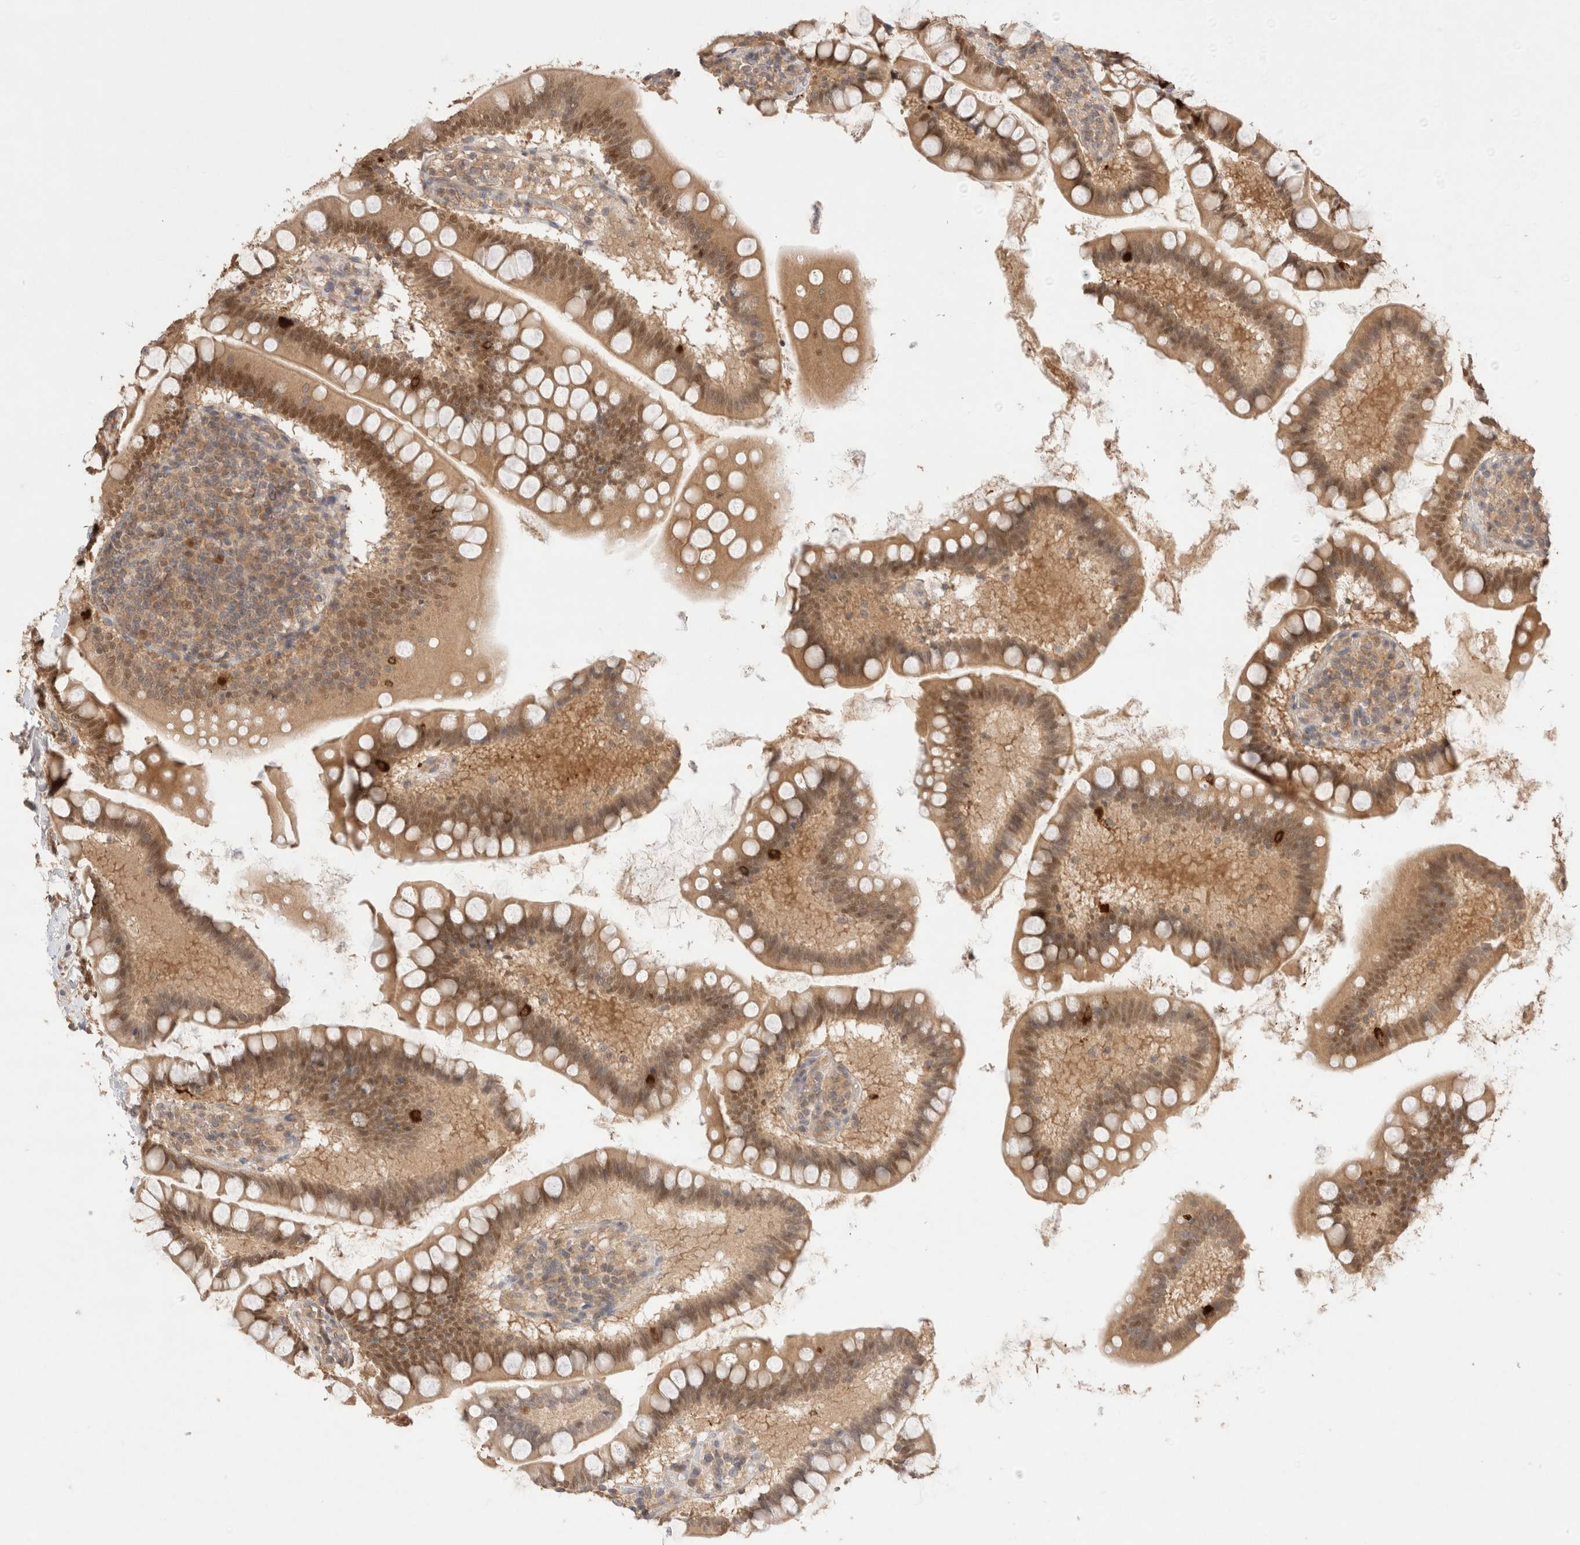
{"staining": {"intensity": "moderate", "quantity": ">75%", "location": "cytoplasmic/membranous,nuclear"}, "tissue": "small intestine", "cell_type": "Glandular cells", "image_type": "normal", "snomed": [{"axis": "morphology", "description": "Normal tissue, NOS"}, {"axis": "topography", "description": "Small intestine"}], "caption": "Glandular cells exhibit medium levels of moderate cytoplasmic/membranous,nuclear staining in approximately >75% of cells in benign small intestine. Using DAB (3,3'-diaminobenzidine) (brown) and hematoxylin (blue) stains, captured at high magnification using brightfield microscopy.", "gene": "CARNMT1", "patient": {"sex": "female", "age": 84}}